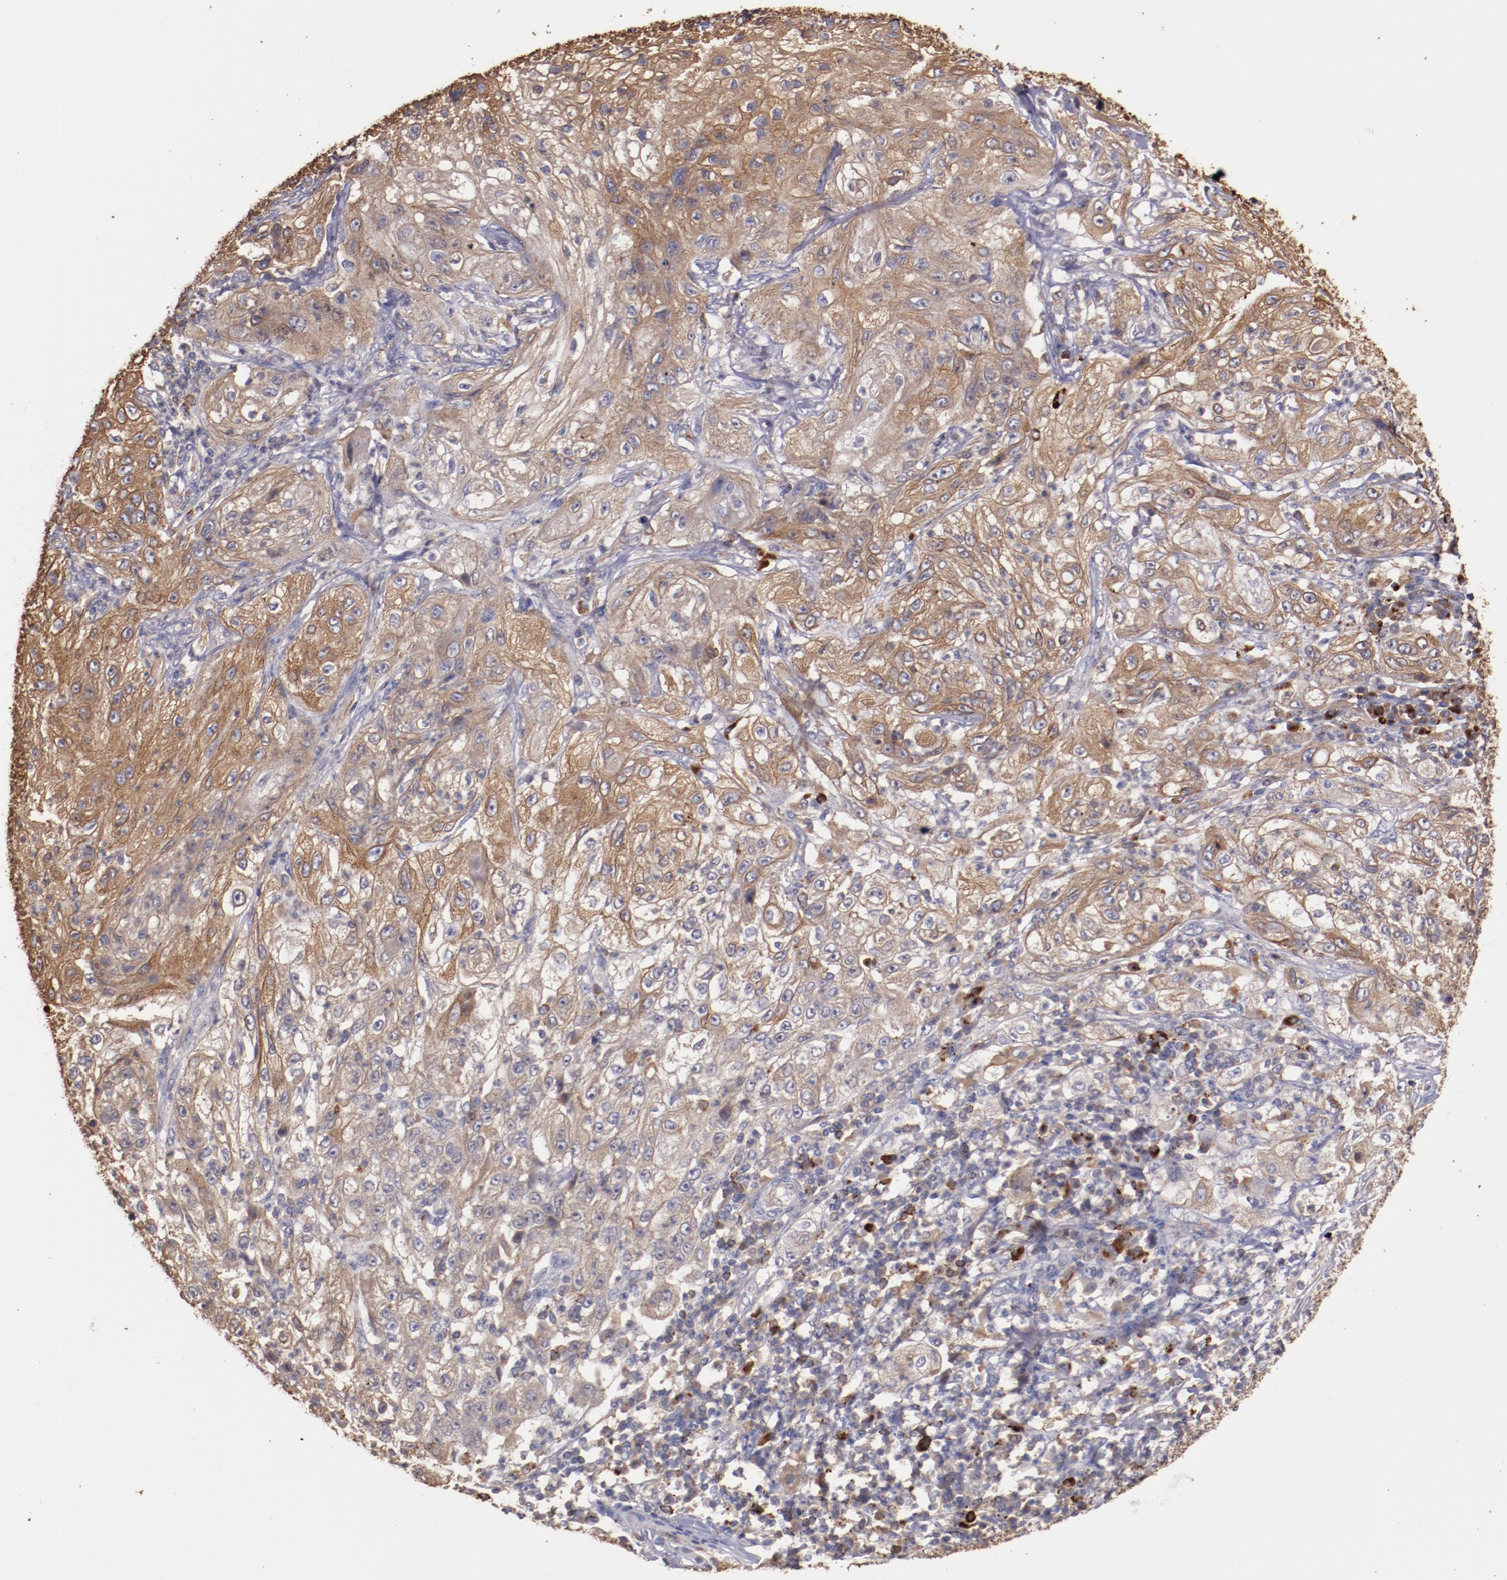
{"staining": {"intensity": "moderate", "quantity": ">75%", "location": "cytoplasmic/membranous"}, "tissue": "lung cancer", "cell_type": "Tumor cells", "image_type": "cancer", "snomed": [{"axis": "morphology", "description": "Inflammation, NOS"}, {"axis": "morphology", "description": "Squamous cell carcinoma, NOS"}, {"axis": "topography", "description": "Lymph node"}, {"axis": "topography", "description": "Soft tissue"}, {"axis": "topography", "description": "Lung"}], "caption": "Squamous cell carcinoma (lung) was stained to show a protein in brown. There is medium levels of moderate cytoplasmic/membranous expression in approximately >75% of tumor cells.", "gene": "SRRD", "patient": {"sex": "male", "age": 66}}